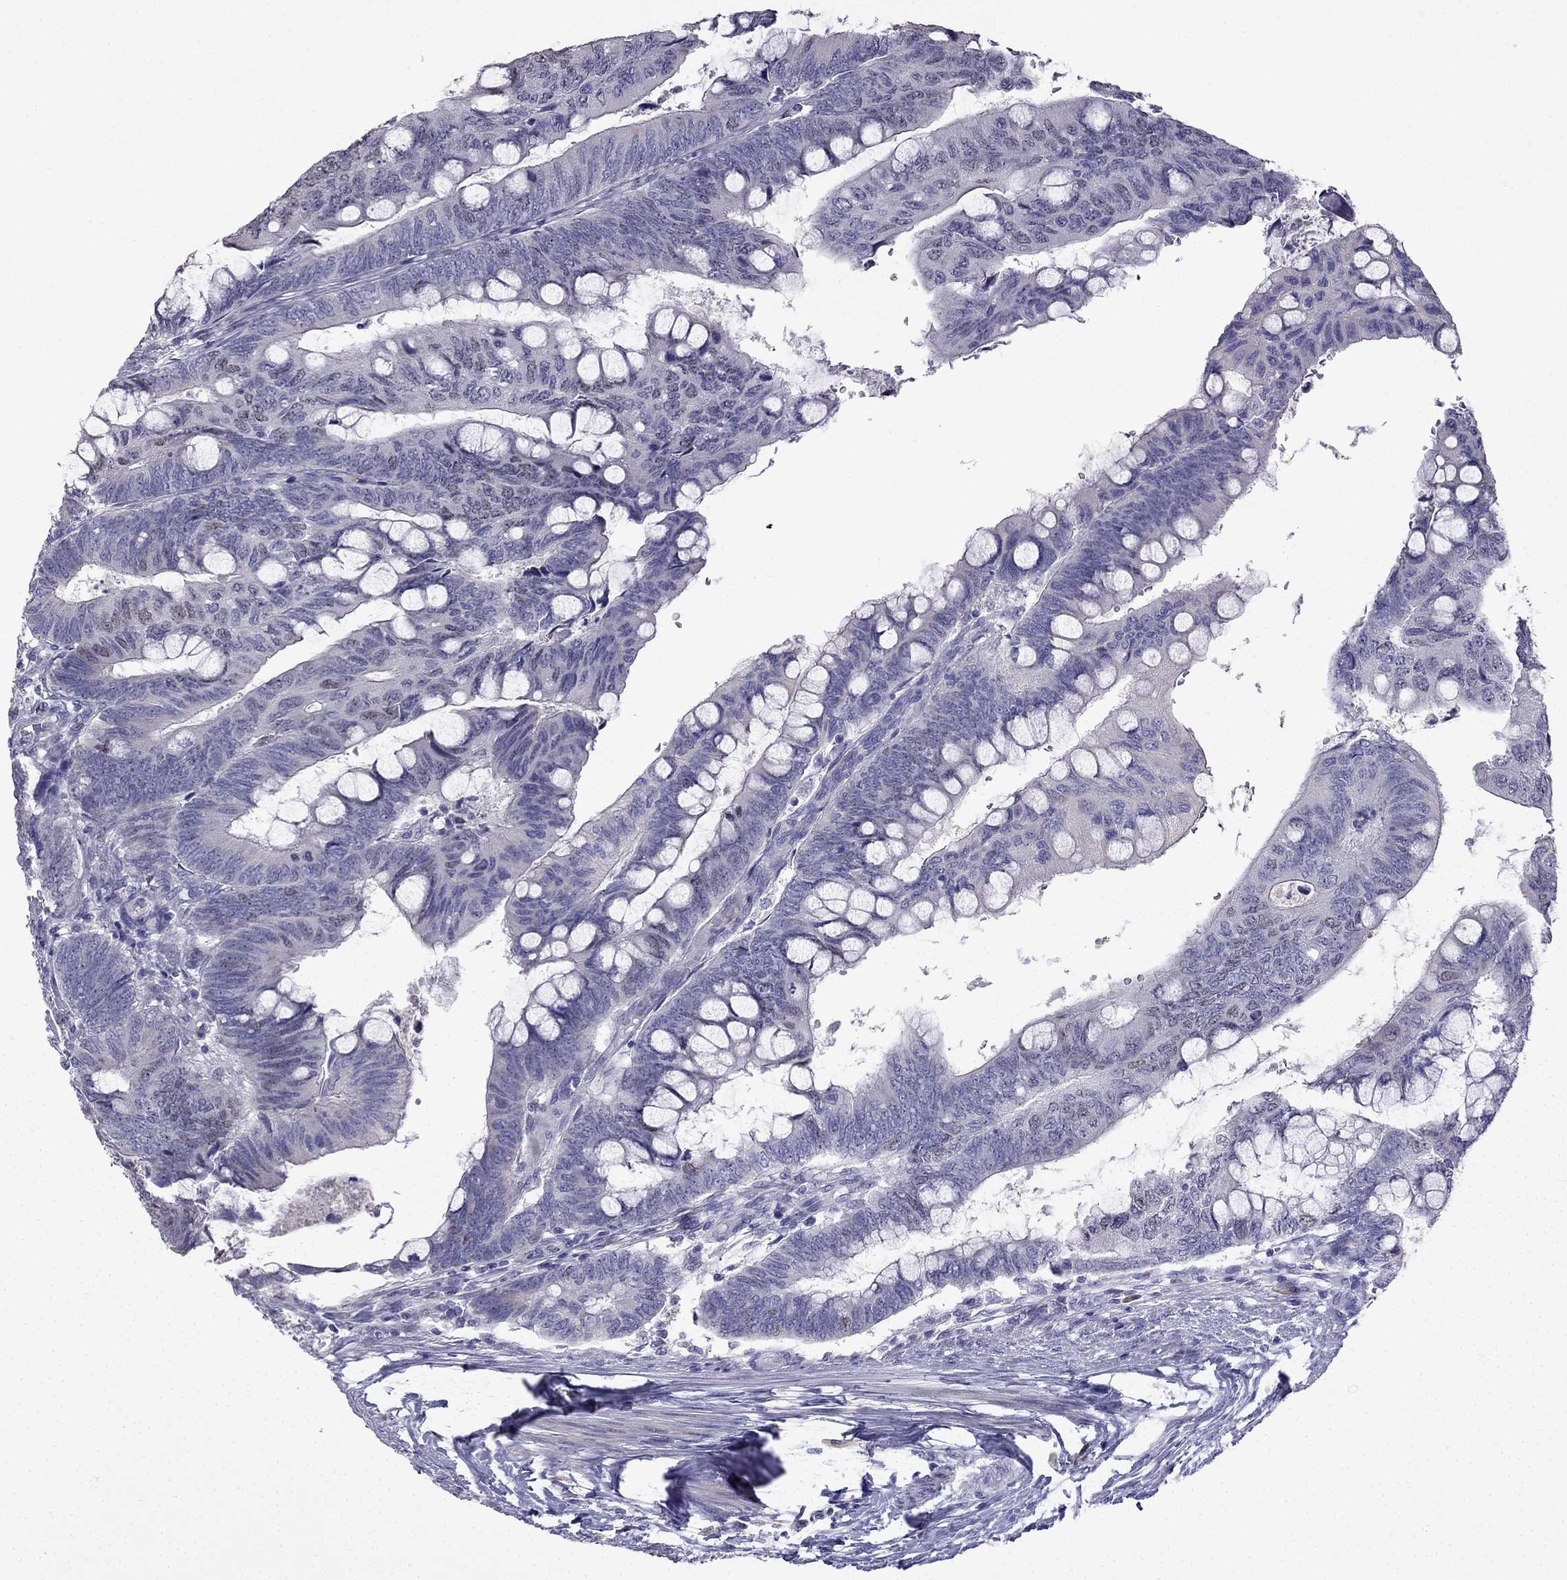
{"staining": {"intensity": "moderate", "quantity": "<25%", "location": "nuclear"}, "tissue": "colorectal cancer", "cell_type": "Tumor cells", "image_type": "cancer", "snomed": [{"axis": "morphology", "description": "Normal tissue, NOS"}, {"axis": "morphology", "description": "Adenocarcinoma, NOS"}, {"axis": "topography", "description": "Rectum"}], "caption": "Immunohistochemical staining of human adenocarcinoma (colorectal) exhibits low levels of moderate nuclear expression in about <25% of tumor cells.", "gene": "UHRF1", "patient": {"sex": "male", "age": 92}}